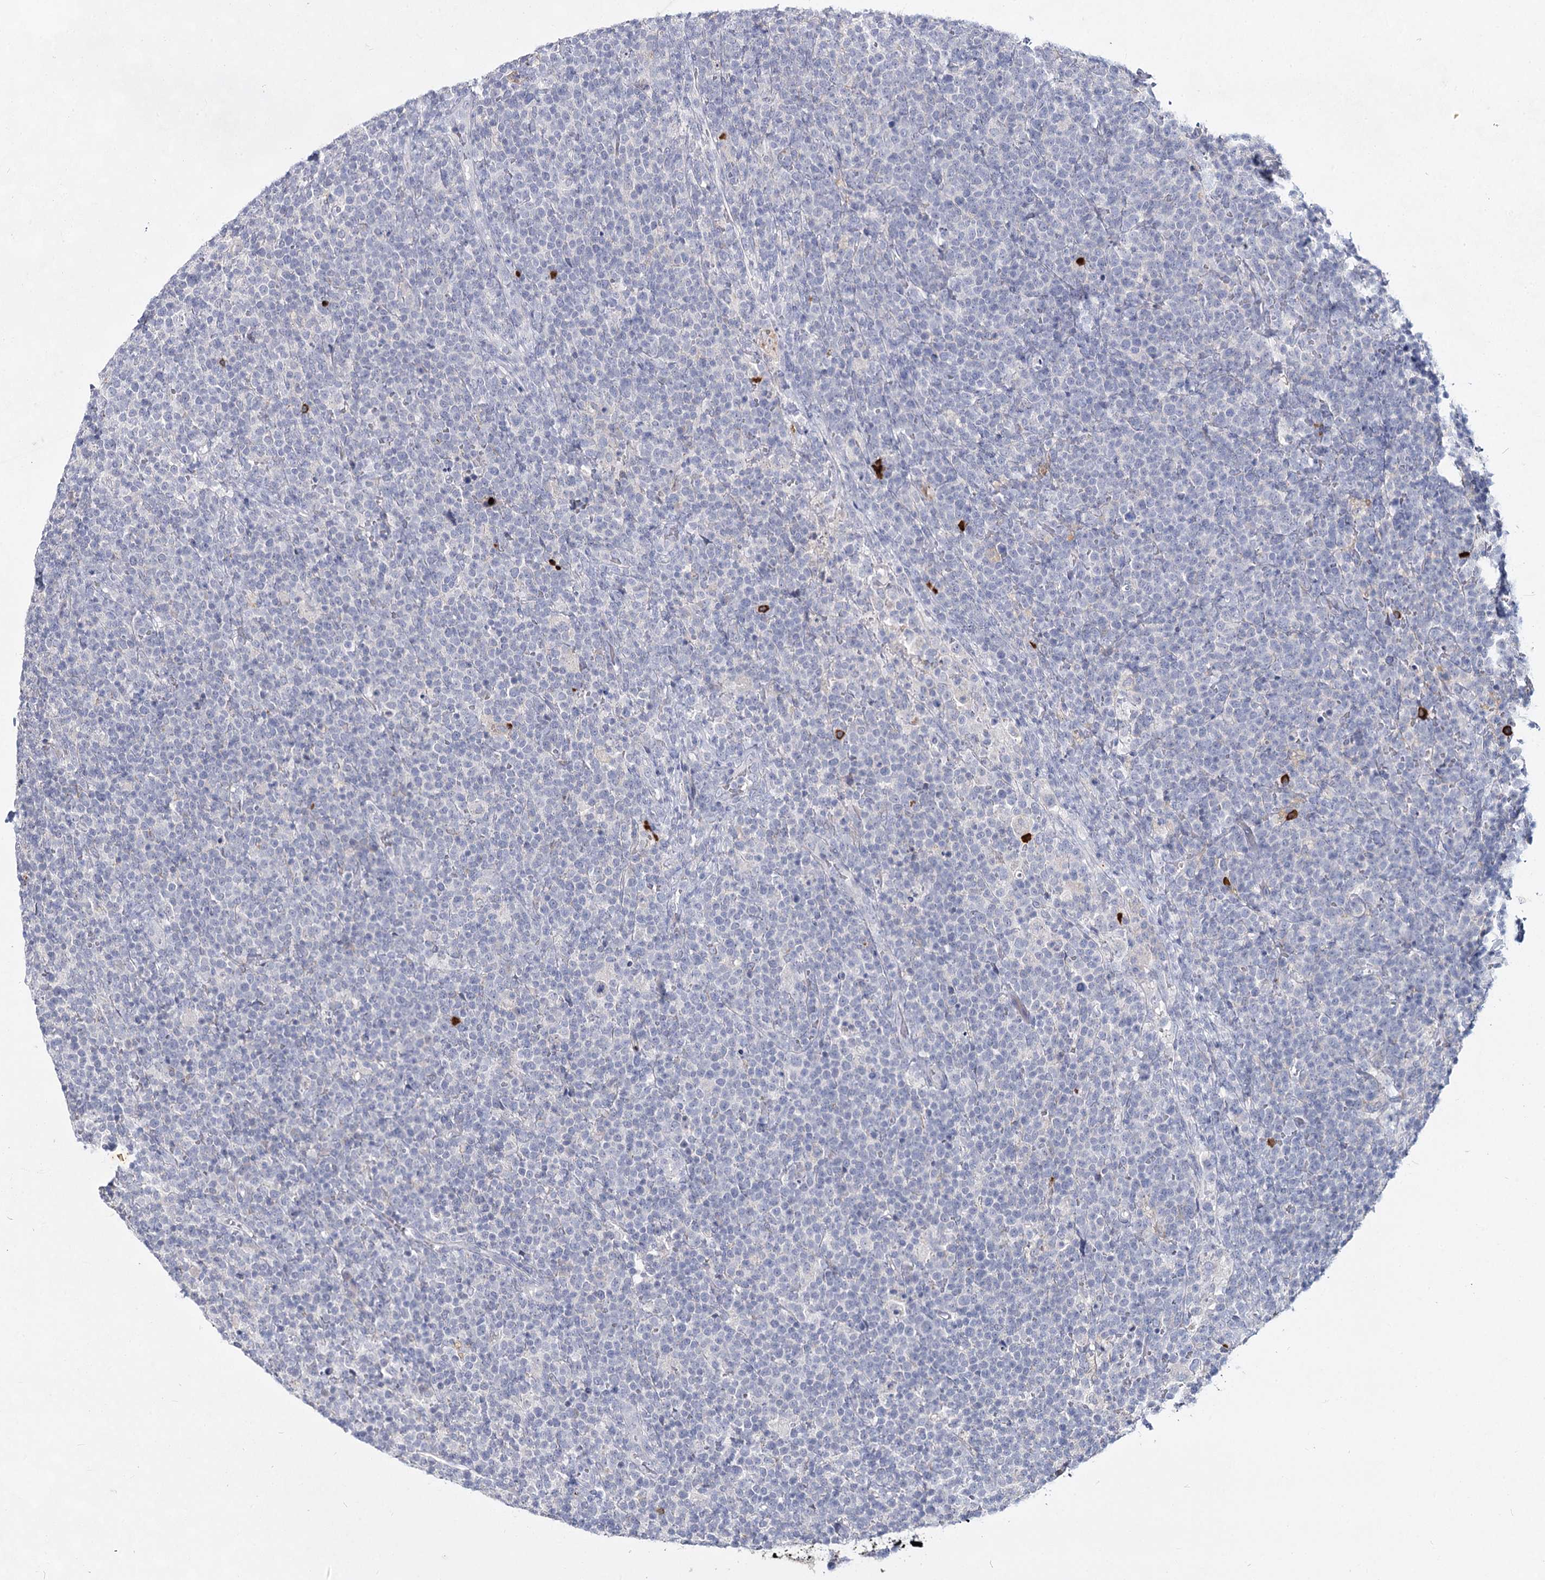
{"staining": {"intensity": "negative", "quantity": "none", "location": "none"}, "tissue": "lymphoma", "cell_type": "Tumor cells", "image_type": "cancer", "snomed": [{"axis": "morphology", "description": "Malignant lymphoma, non-Hodgkin's type, High grade"}, {"axis": "topography", "description": "Lymph node"}], "caption": "There is no significant positivity in tumor cells of lymphoma. The staining is performed using DAB brown chromogen with nuclei counter-stained in using hematoxylin.", "gene": "CCDC73", "patient": {"sex": "male", "age": 61}}